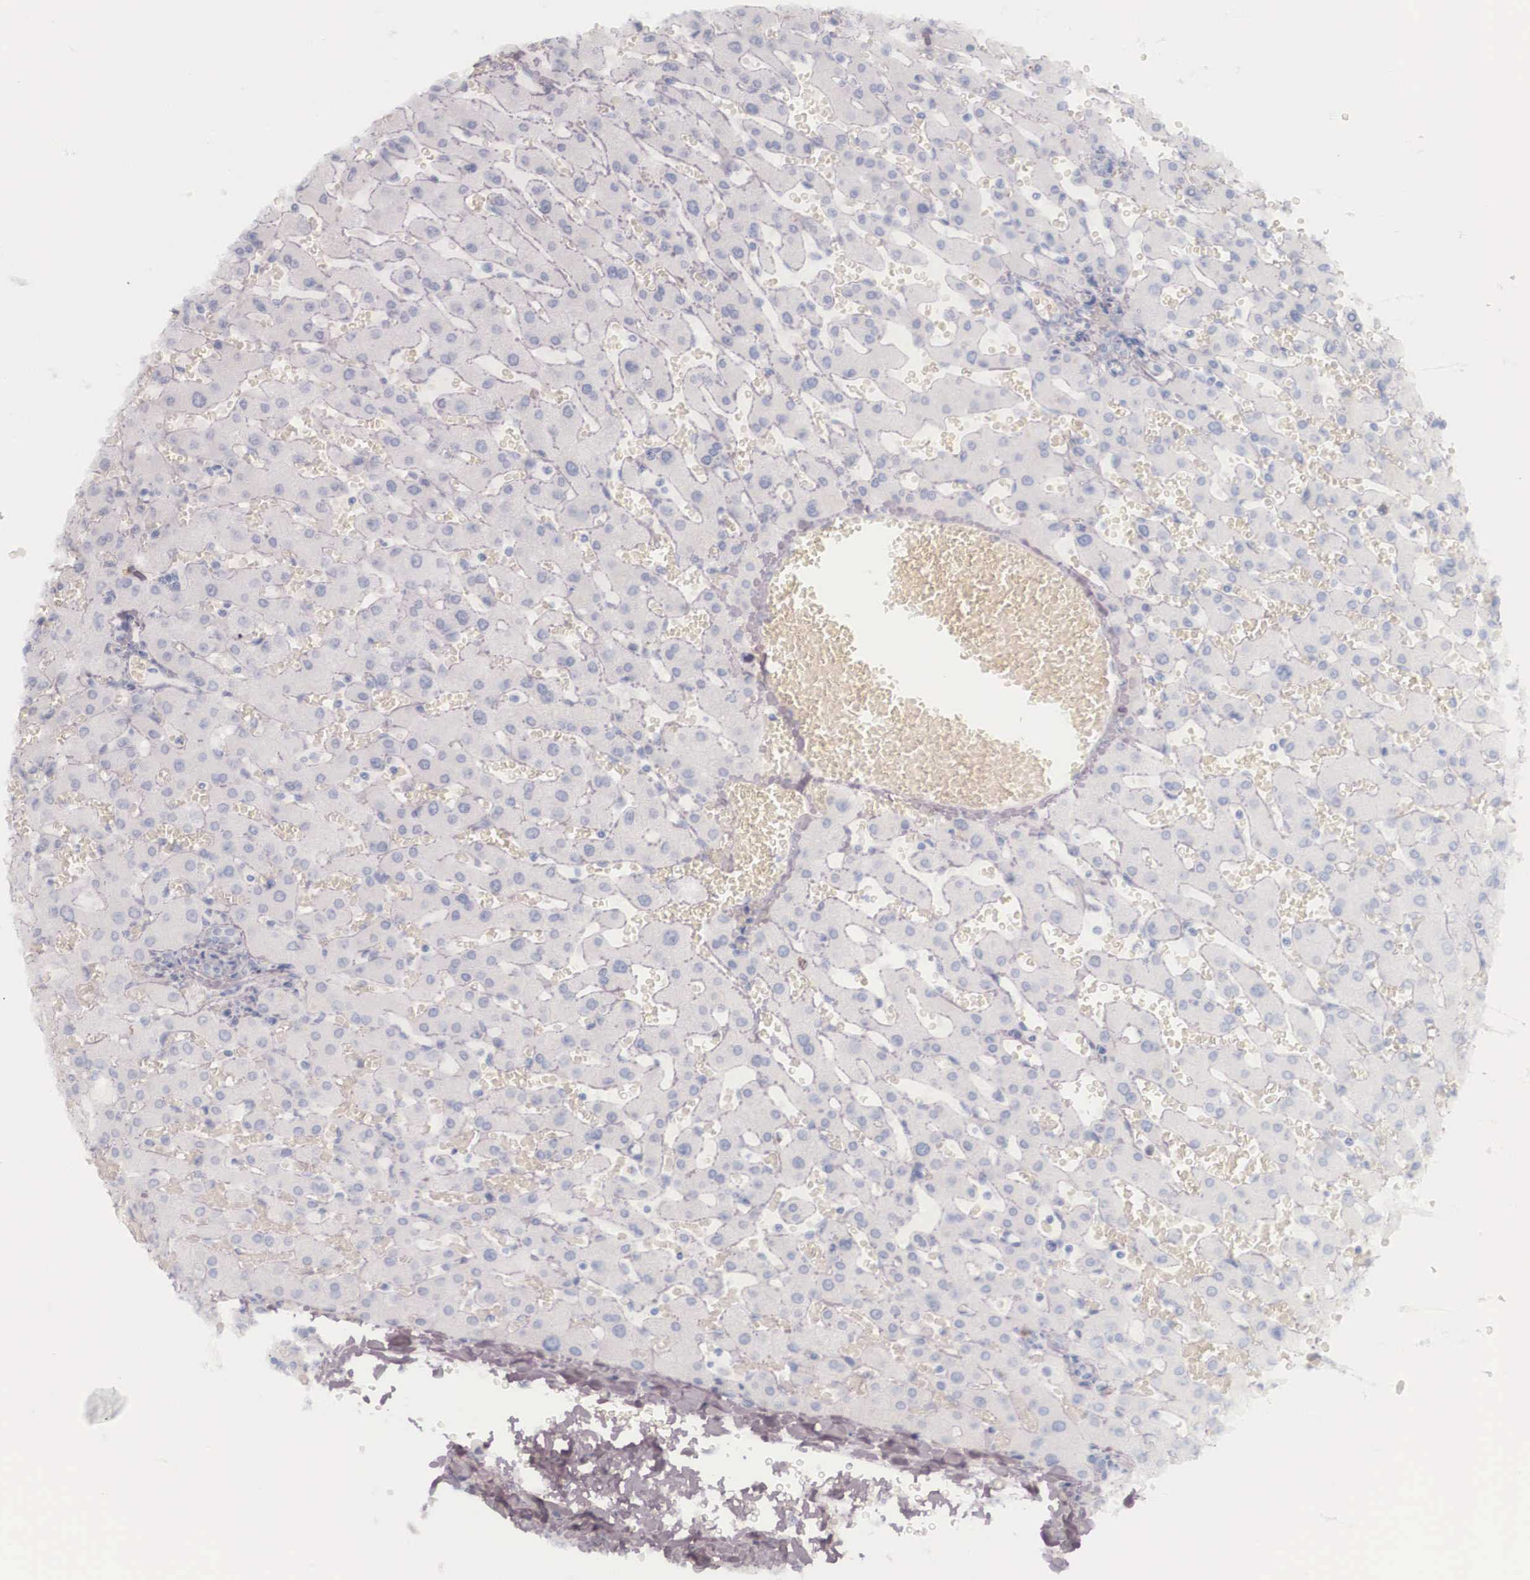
{"staining": {"intensity": "negative", "quantity": "none", "location": "none"}, "tissue": "liver", "cell_type": "Cholangiocytes", "image_type": "normal", "snomed": [{"axis": "morphology", "description": "Normal tissue, NOS"}, {"axis": "topography", "description": "Liver"}], "caption": "This is an IHC histopathology image of normal human liver. There is no positivity in cholangiocytes.", "gene": "KRT14", "patient": {"sex": "female", "age": 30}}